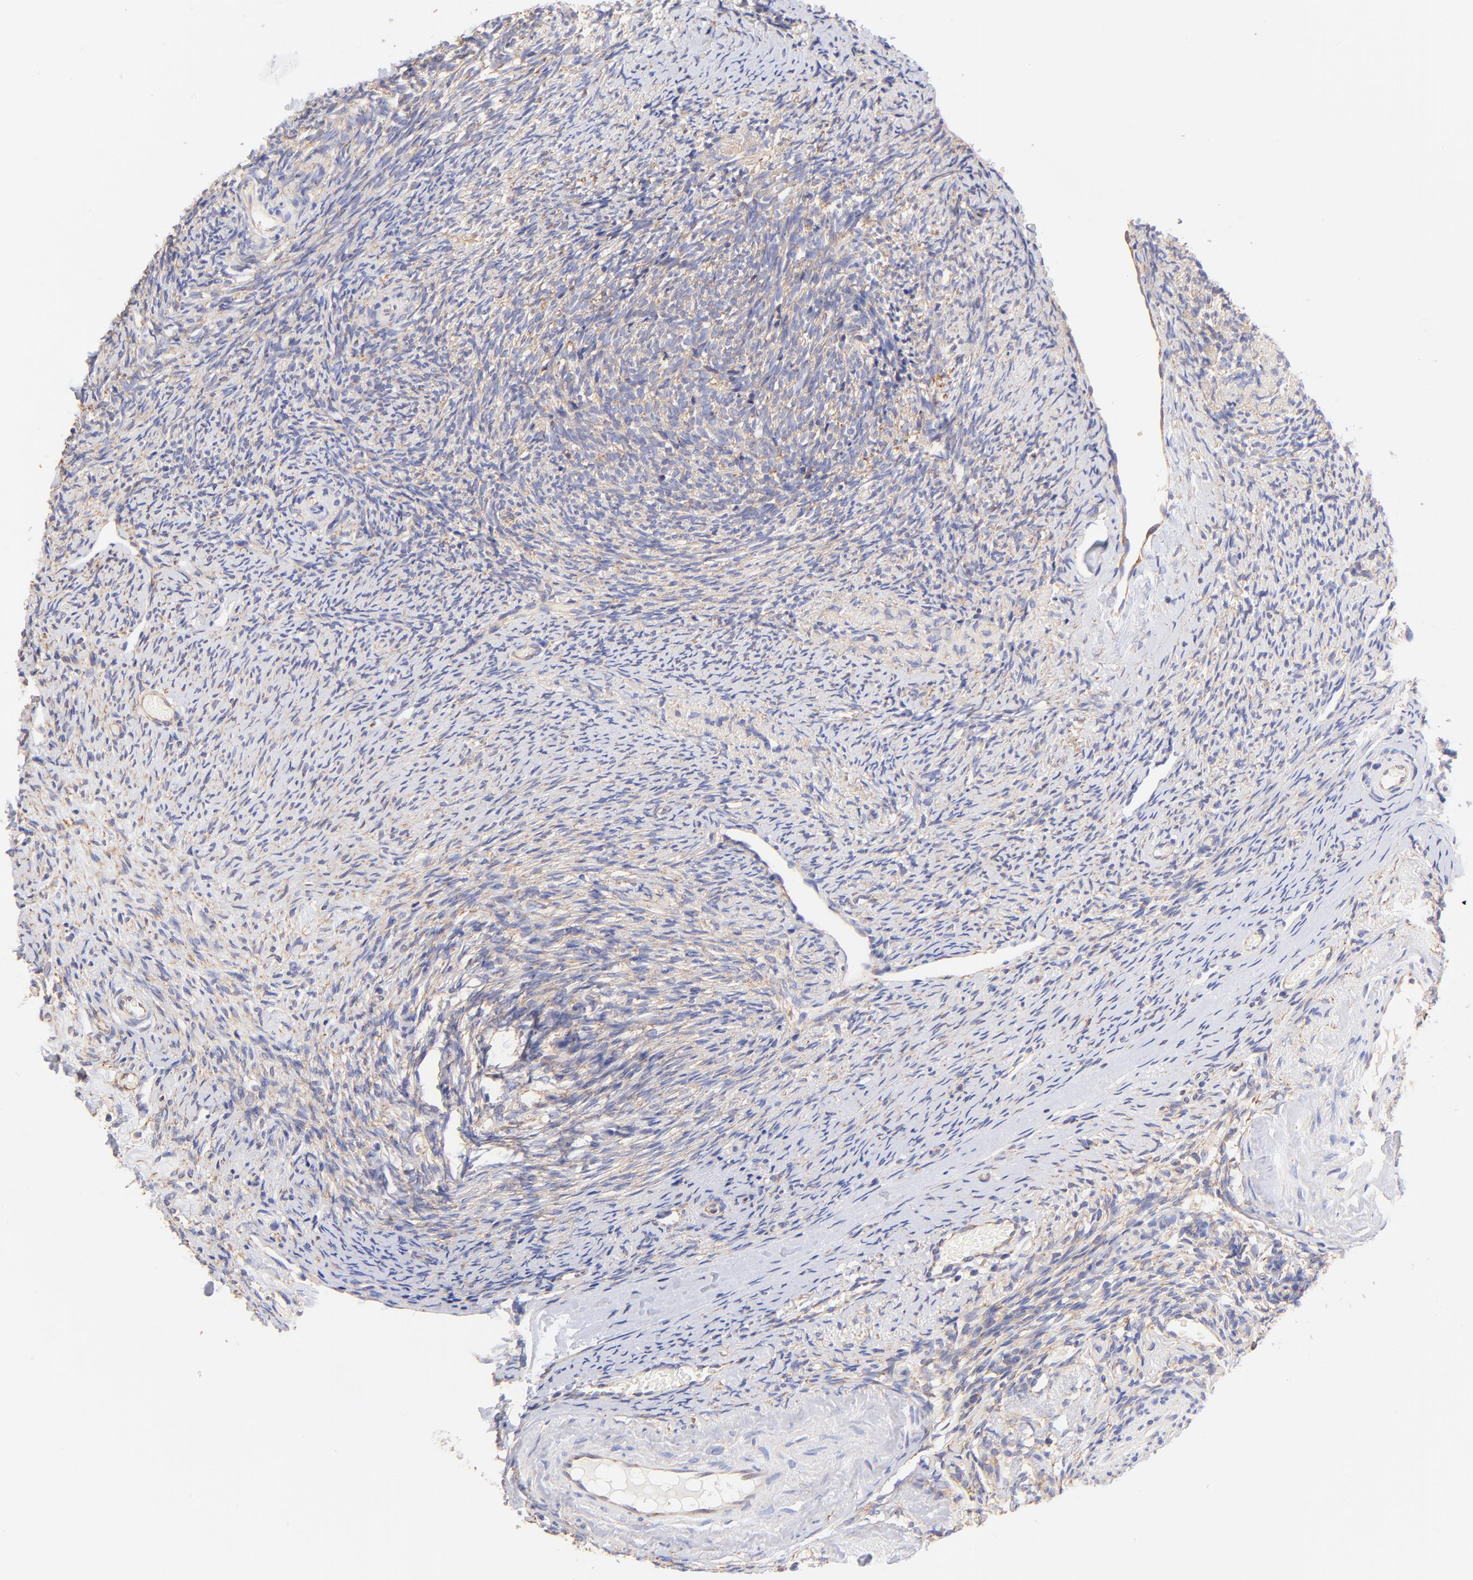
{"staining": {"intensity": "negative", "quantity": "none", "location": "none"}, "tissue": "ovary", "cell_type": "Follicle cells", "image_type": "normal", "snomed": [{"axis": "morphology", "description": "Normal tissue, NOS"}, {"axis": "topography", "description": "Ovary"}], "caption": "There is no significant expression in follicle cells of ovary. (DAB IHC with hematoxylin counter stain).", "gene": "RPL30", "patient": {"sex": "female", "age": 60}}